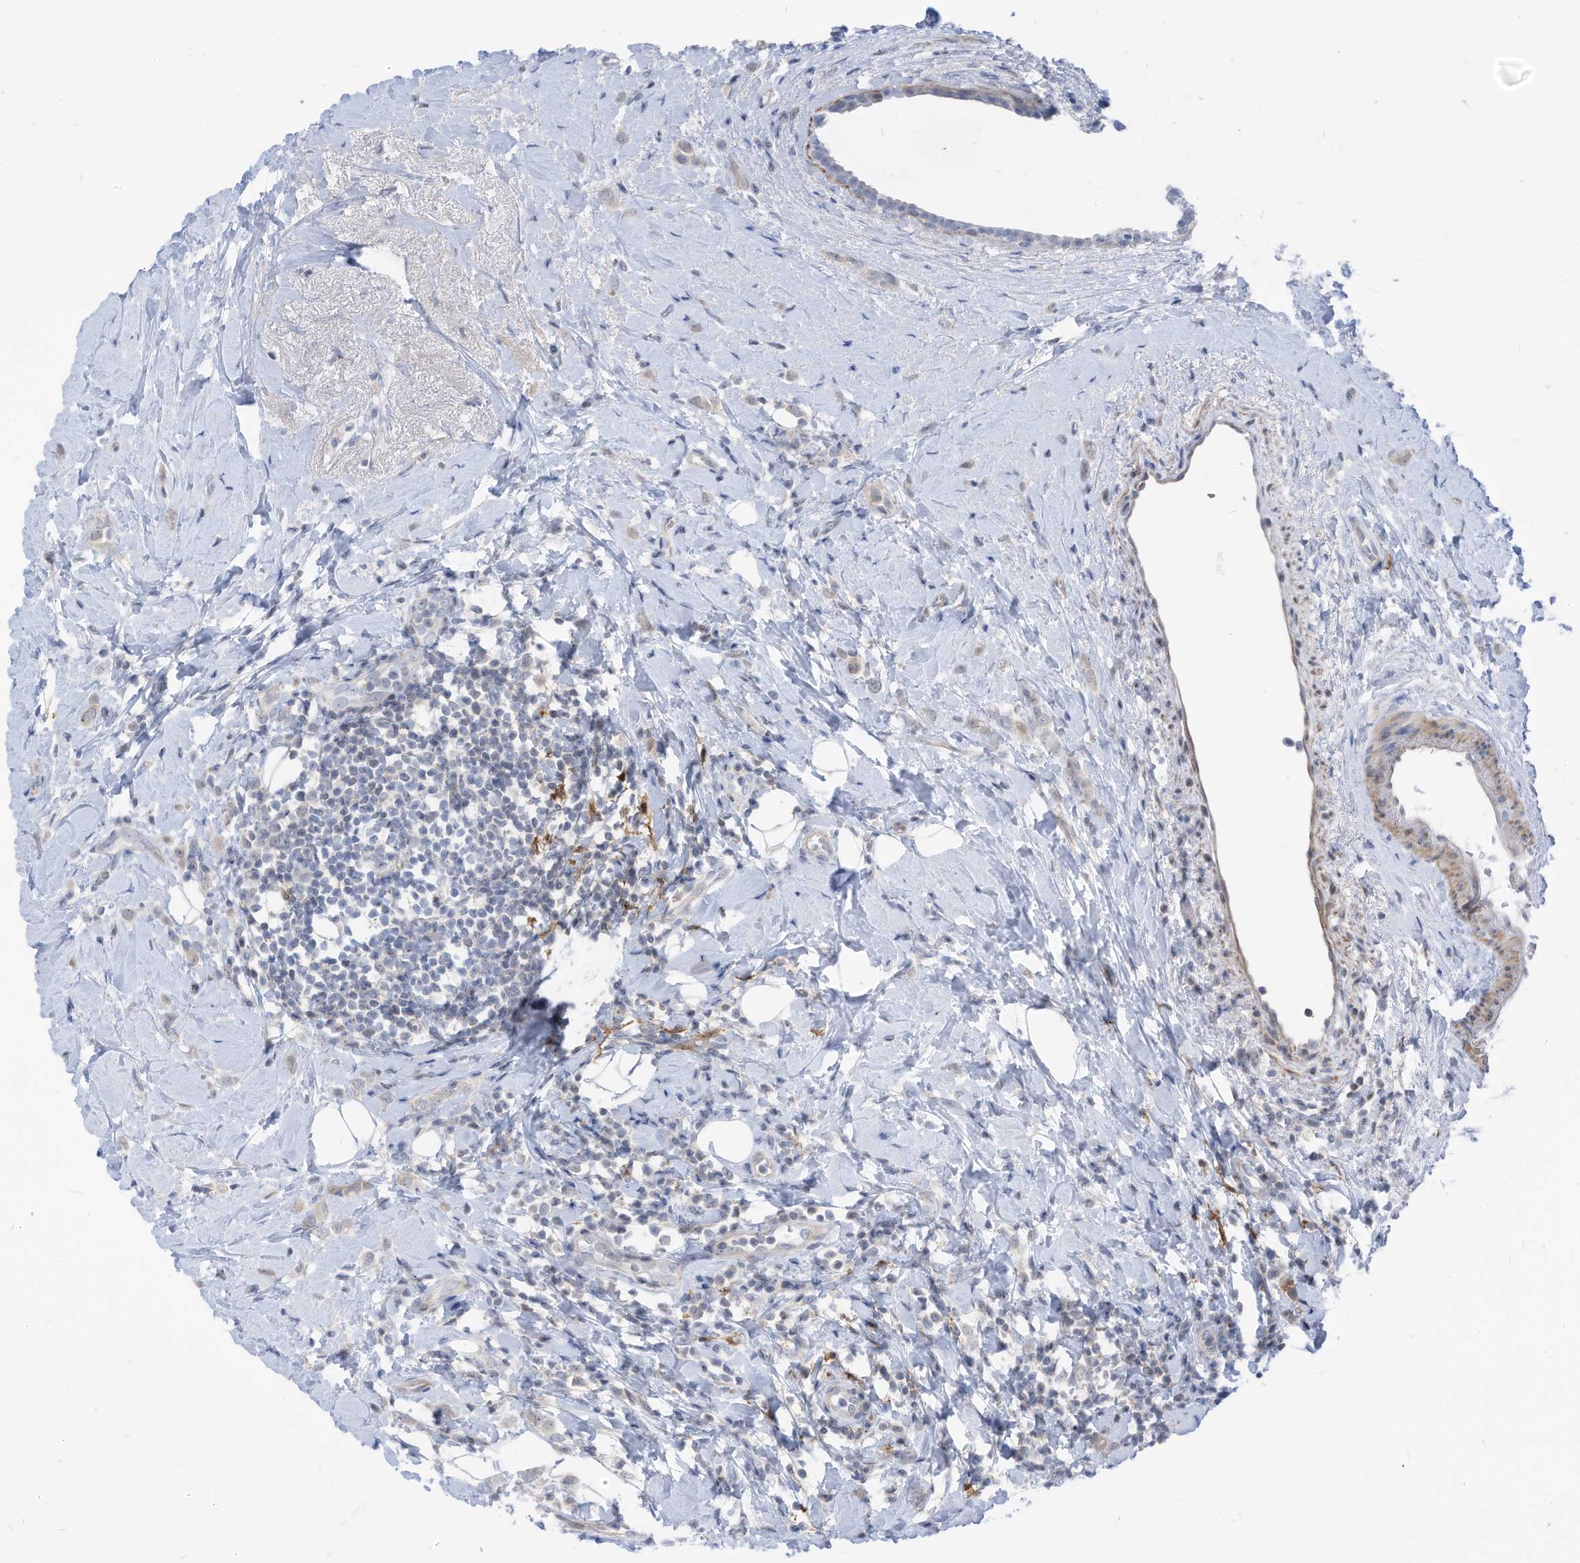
{"staining": {"intensity": "negative", "quantity": "none", "location": "none"}, "tissue": "breast cancer", "cell_type": "Tumor cells", "image_type": "cancer", "snomed": [{"axis": "morphology", "description": "Lobular carcinoma"}, {"axis": "topography", "description": "Breast"}], "caption": "The histopathology image shows no staining of tumor cells in breast cancer (lobular carcinoma).", "gene": "GPATCH3", "patient": {"sex": "female", "age": 47}}